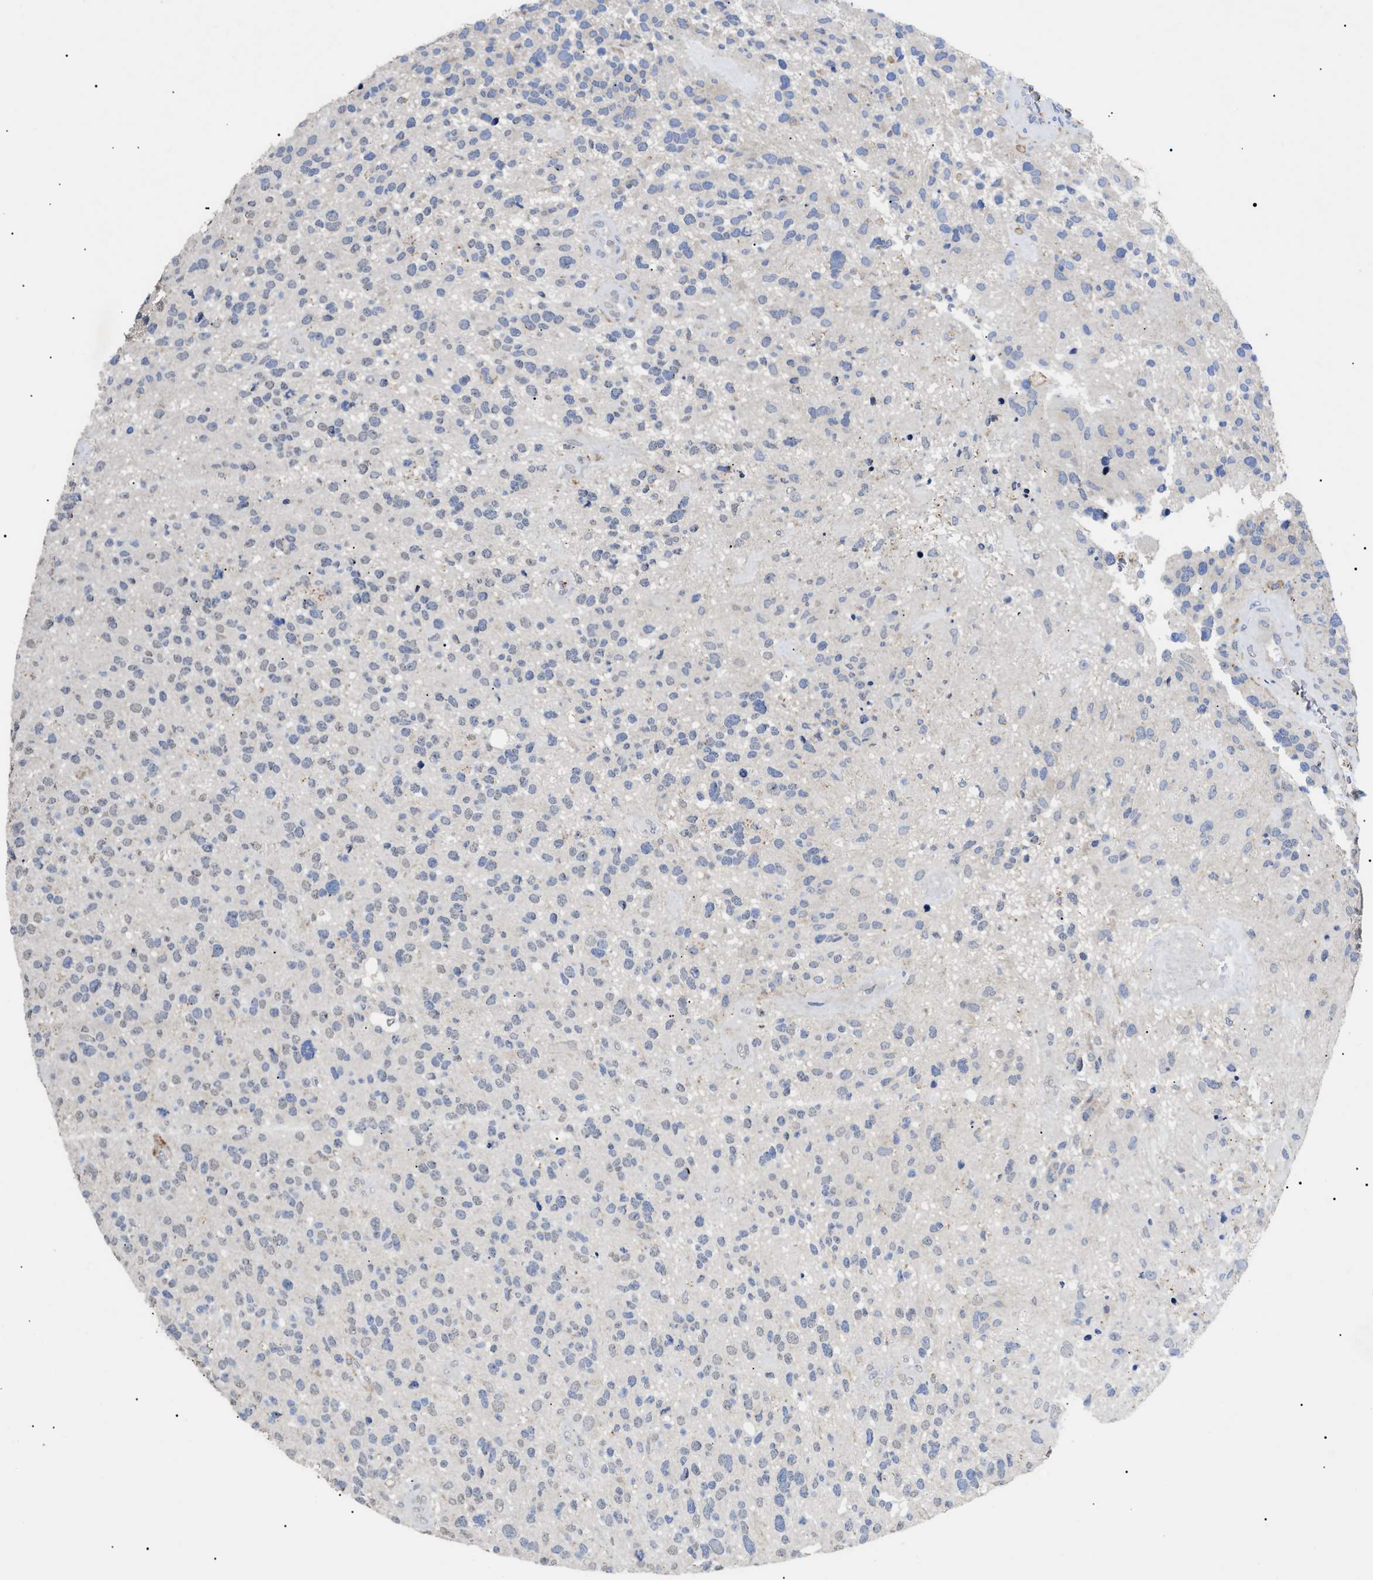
{"staining": {"intensity": "negative", "quantity": "none", "location": "none"}, "tissue": "glioma", "cell_type": "Tumor cells", "image_type": "cancer", "snomed": [{"axis": "morphology", "description": "Glioma, malignant, High grade"}, {"axis": "topography", "description": "Brain"}], "caption": "Immunohistochemistry (IHC) of malignant glioma (high-grade) reveals no positivity in tumor cells. (DAB (3,3'-diaminobenzidine) immunohistochemistry (IHC) visualized using brightfield microscopy, high magnification).", "gene": "SFXN5", "patient": {"sex": "female", "age": 58}}